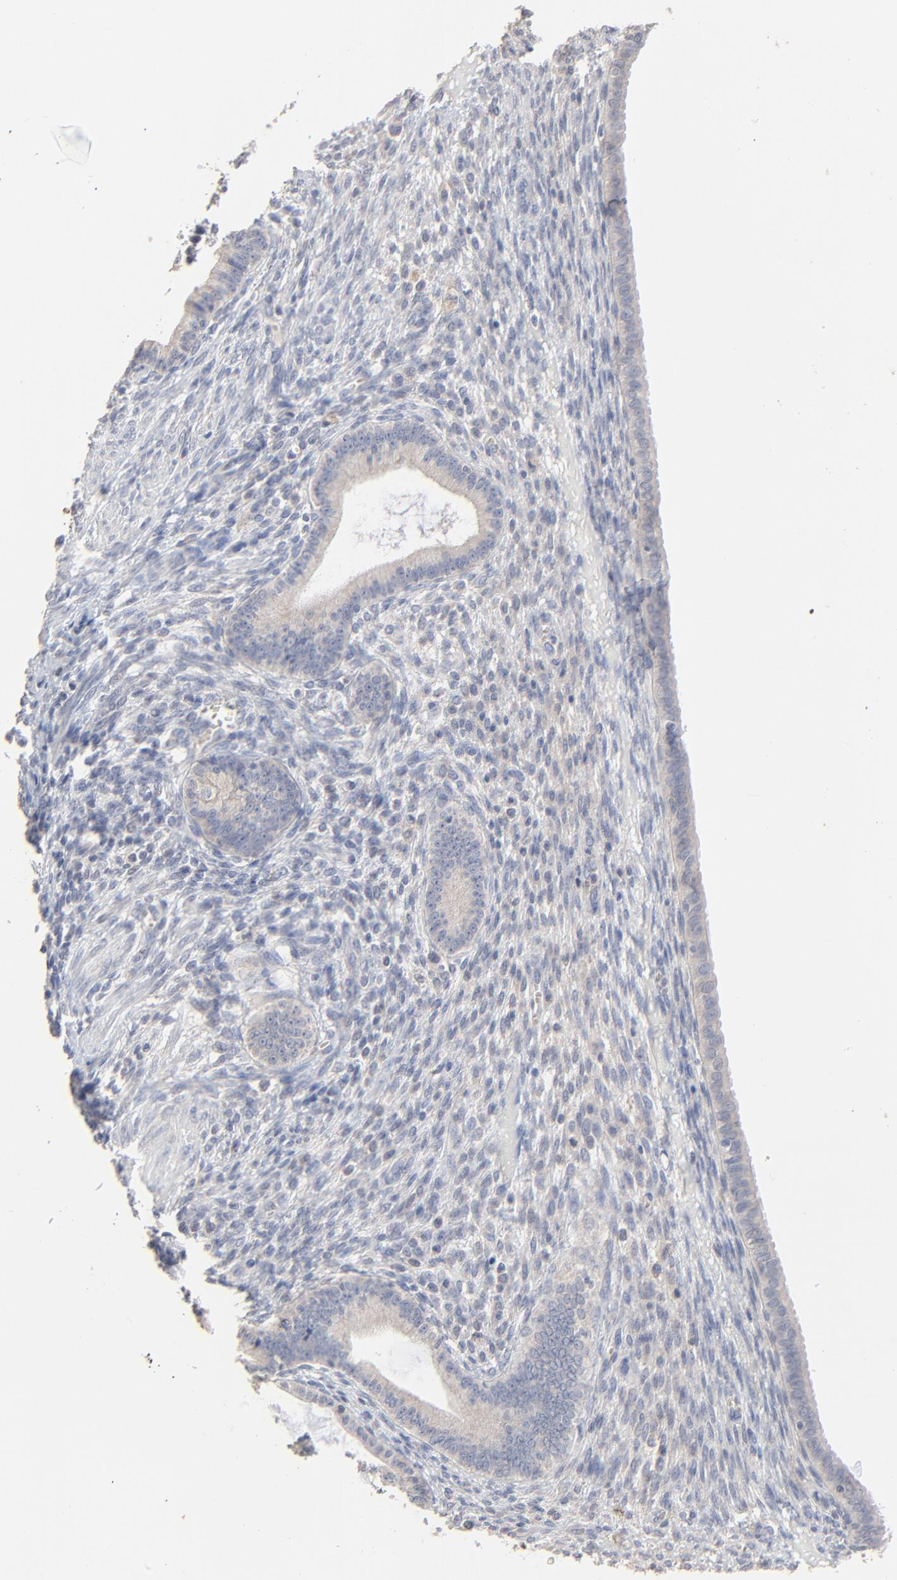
{"staining": {"intensity": "negative", "quantity": "none", "location": "none"}, "tissue": "endometrium", "cell_type": "Cells in endometrial stroma", "image_type": "normal", "snomed": [{"axis": "morphology", "description": "Normal tissue, NOS"}, {"axis": "topography", "description": "Endometrium"}], "caption": "Cells in endometrial stroma show no significant positivity in normal endometrium. Nuclei are stained in blue.", "gene": "FANCB", "patient": {"sex": "female", "age": 72}}